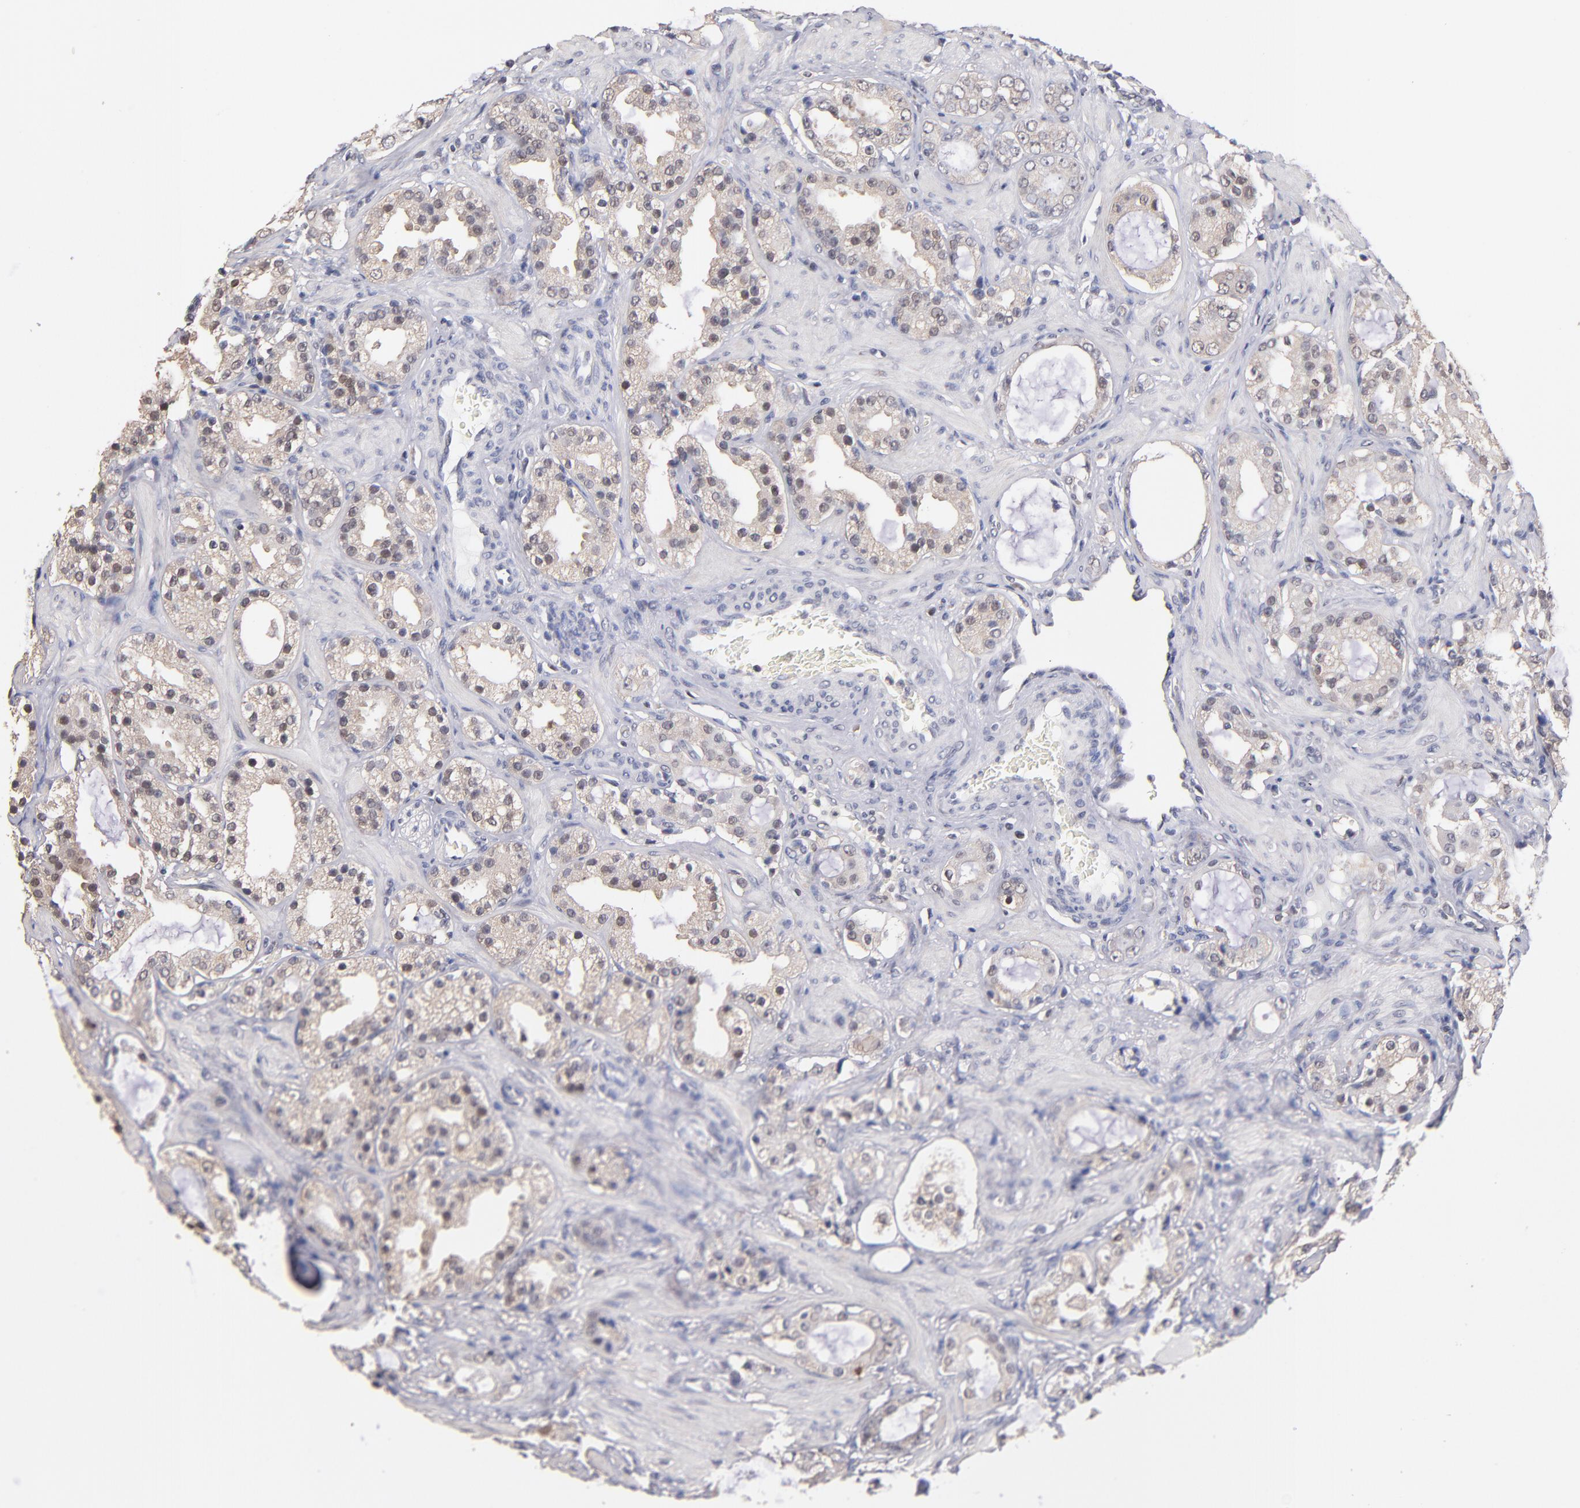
{"staining": {"intensity": "negative", "quantity": "none", "location": "none"}, "tissue": "prostate cancer", "cell_type": "Tumor cells", "image_type": "cancer", "snomed": [{"axis": "morphology", "description": "Adenocarcinoma, Medium grade"}, {"axis": "topography", "description": "Prostate"}], "caption": "The micrograph shows no significant expression in tumor cells of prostate adenocarcinoma (medium-grade).", "gene": "PSMD10", "patient": {"sex": "male", "age": 73}}